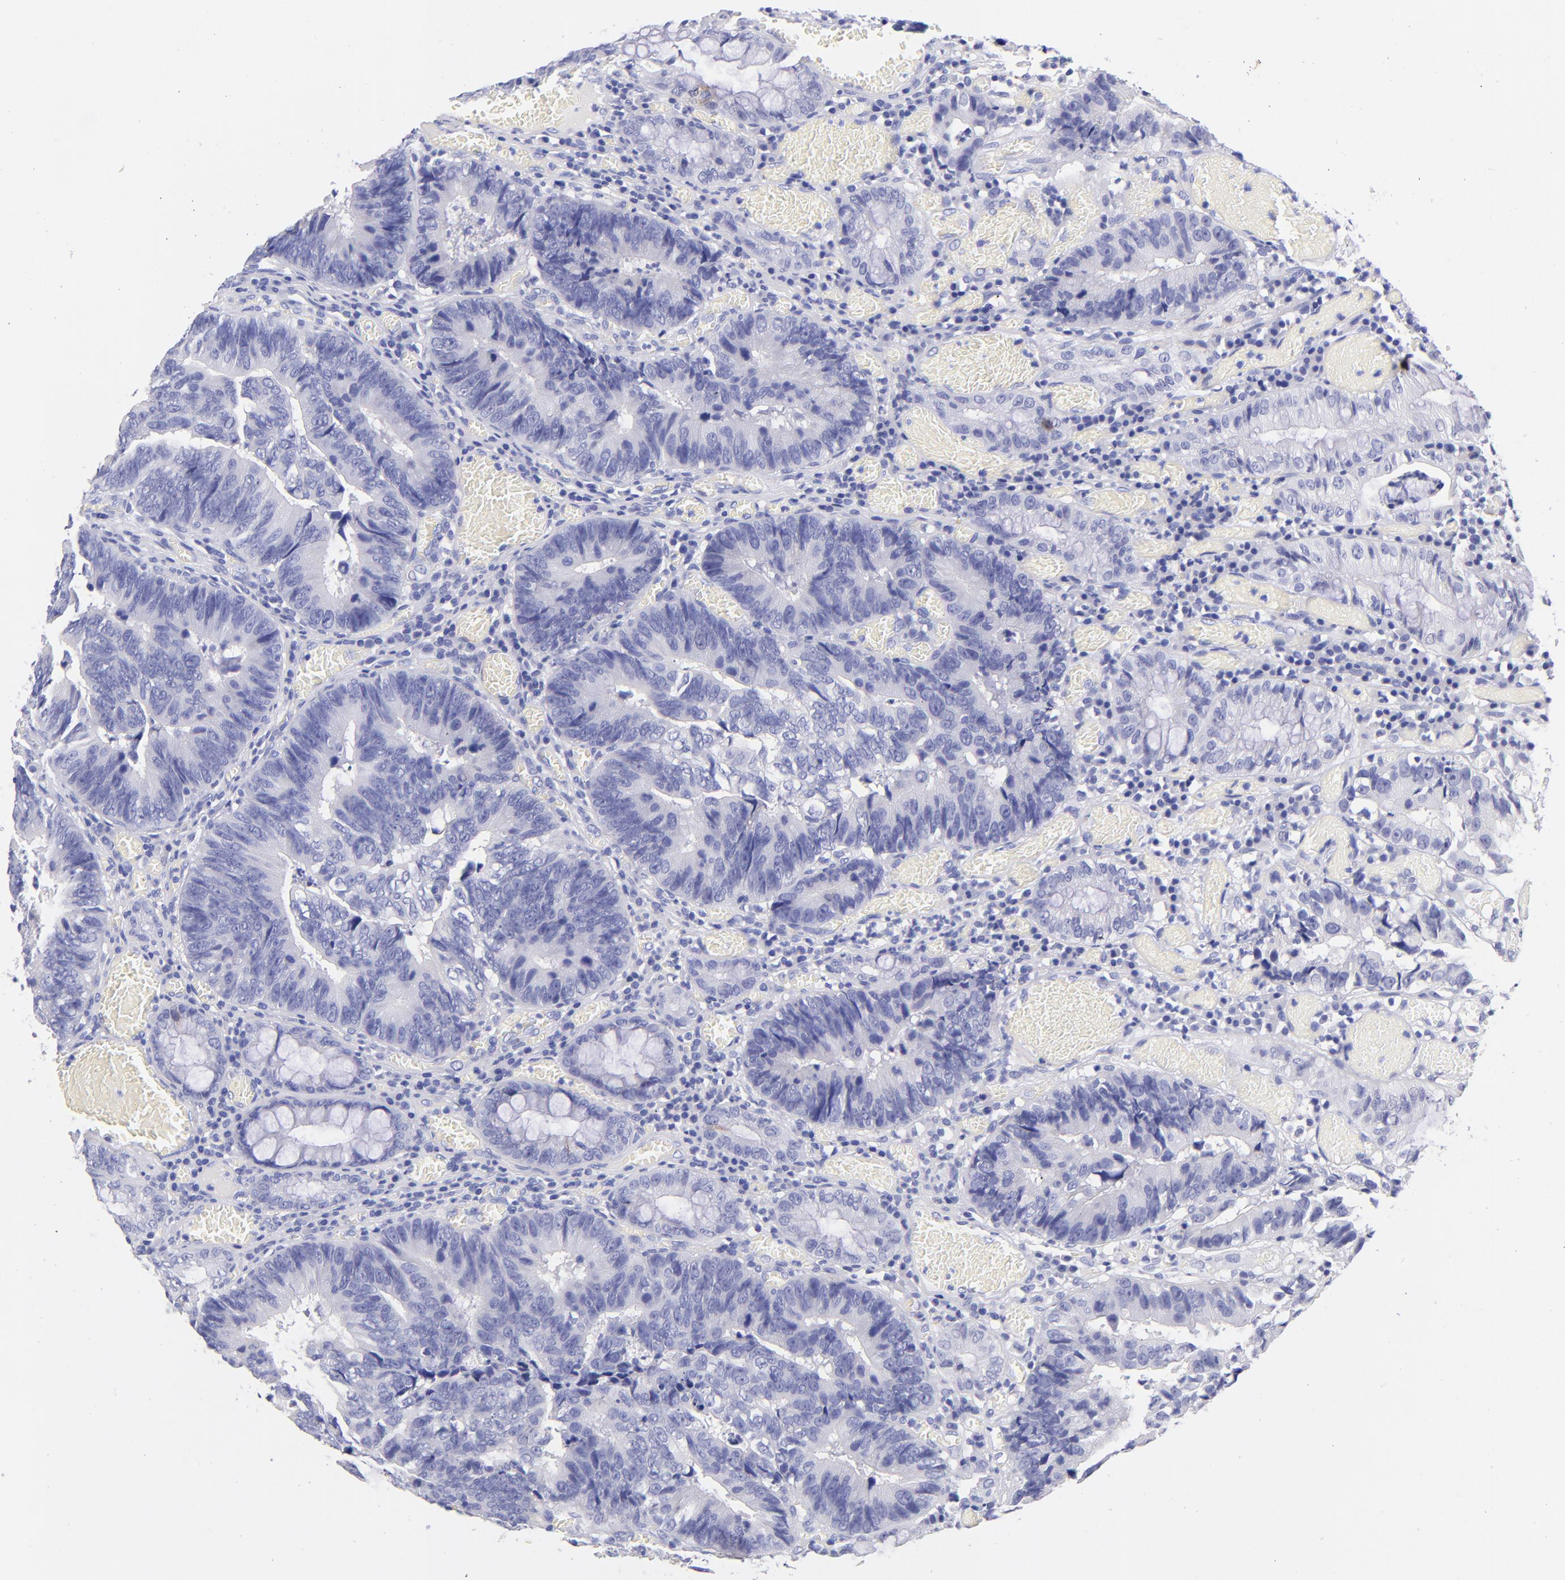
{"staining": {"intensity": "negative", "quantity": "none", "location": "none"}, "tissue": "colorectal cancer", "cell_type": "Tumor cells", "image_type": "cancer", "snomed": [{"axis": "morphology", "description": "Adenocarcinoma, NOS"}, {"axis": "topography", "description": "Rectum"}], "caption": "Tumor cells are negative for brown protein staining in colorectal adenocarcinoma.", "gene": "RAB3B", "patient": {"sex": "male", "age": 77}}